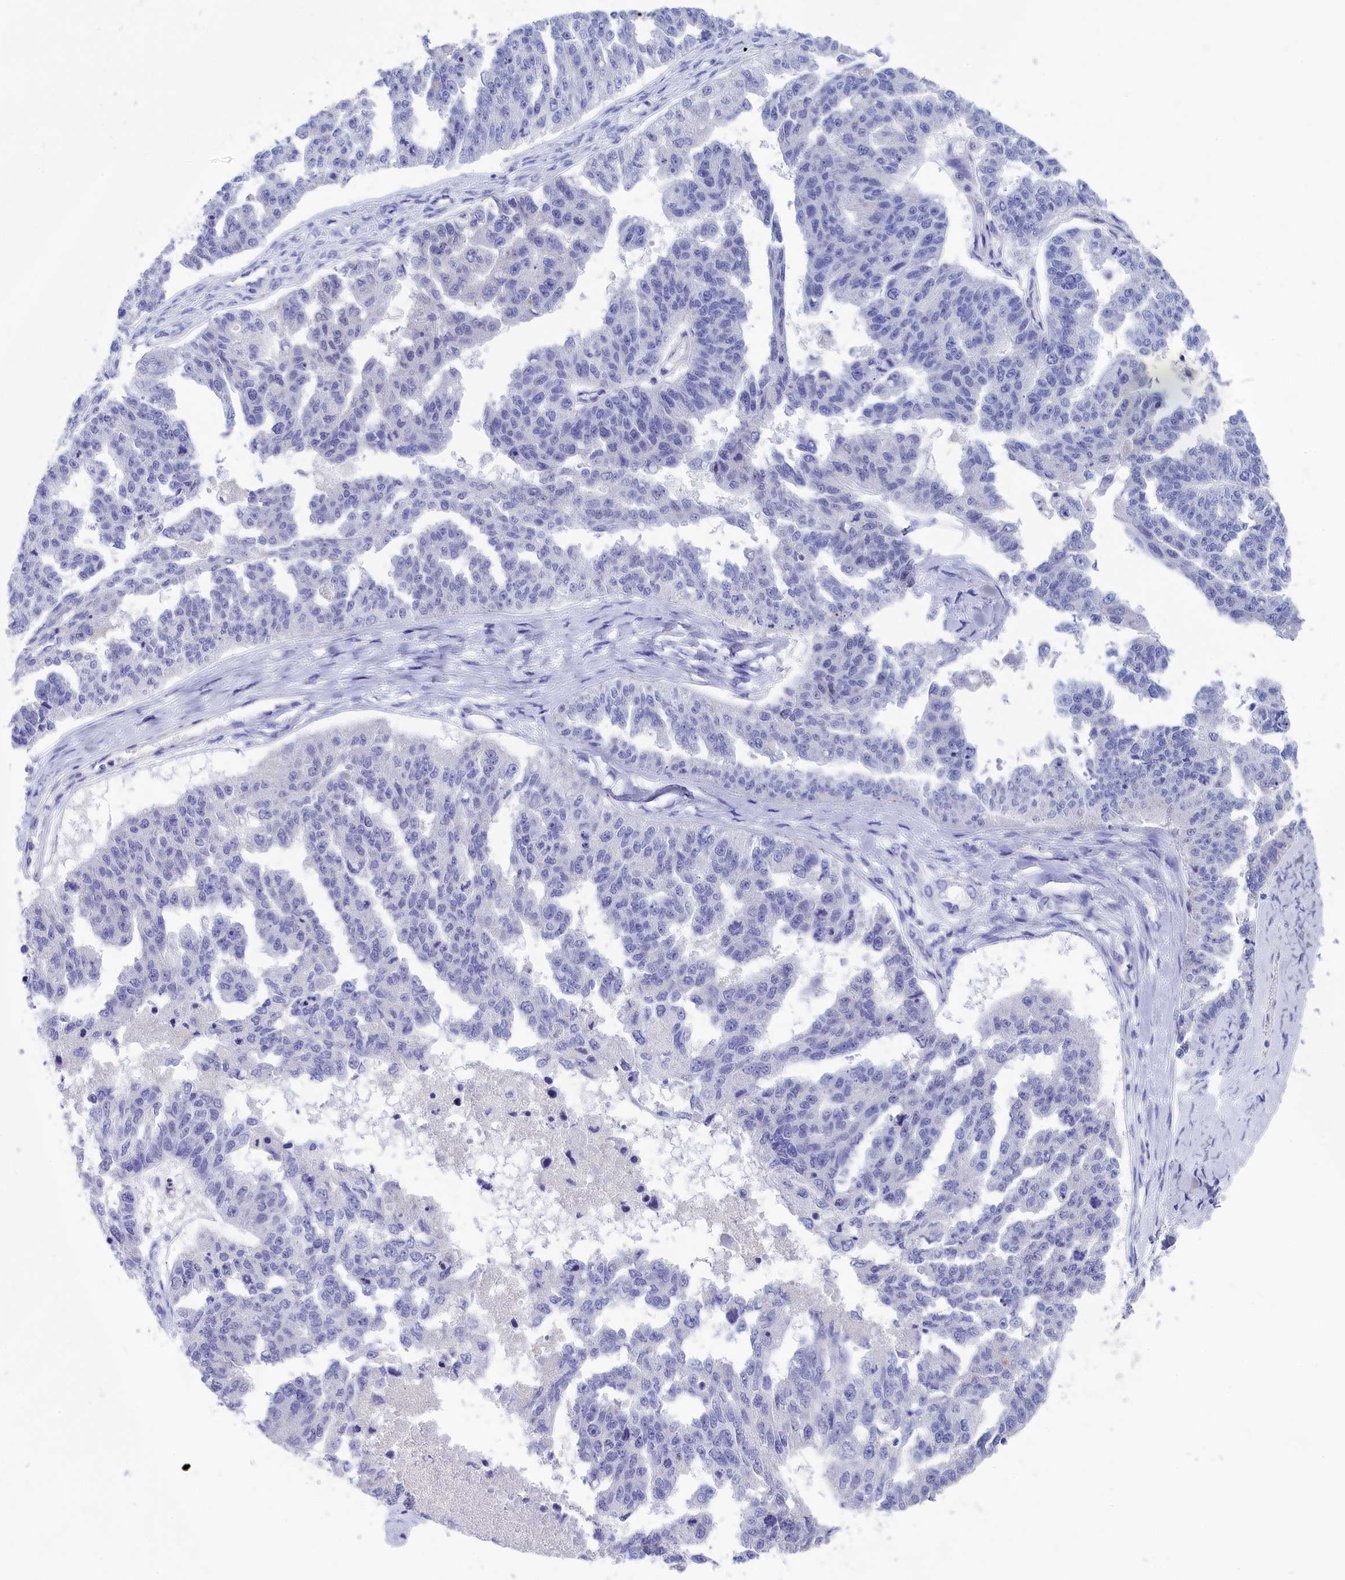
{"staining": {"intensity": "negative", "quantity": "none", "location": "none"}, "tissue": "ovarian cancer", "cell_type": "Tumor cells", "image_type": "cancer", "snomed": [{"axis": "morphology", "description": "Cystadenocarcinoma, serous, NOS"}, {"axis": "topography", "description": "Ovary"}], "caption": "Photomicrograph shows no significant protein expression in tumor cells of serous cystadenocarcinoma (ovarian).", "gene": "VPS35L", "patient": {"sex": "female", "age": 58}}